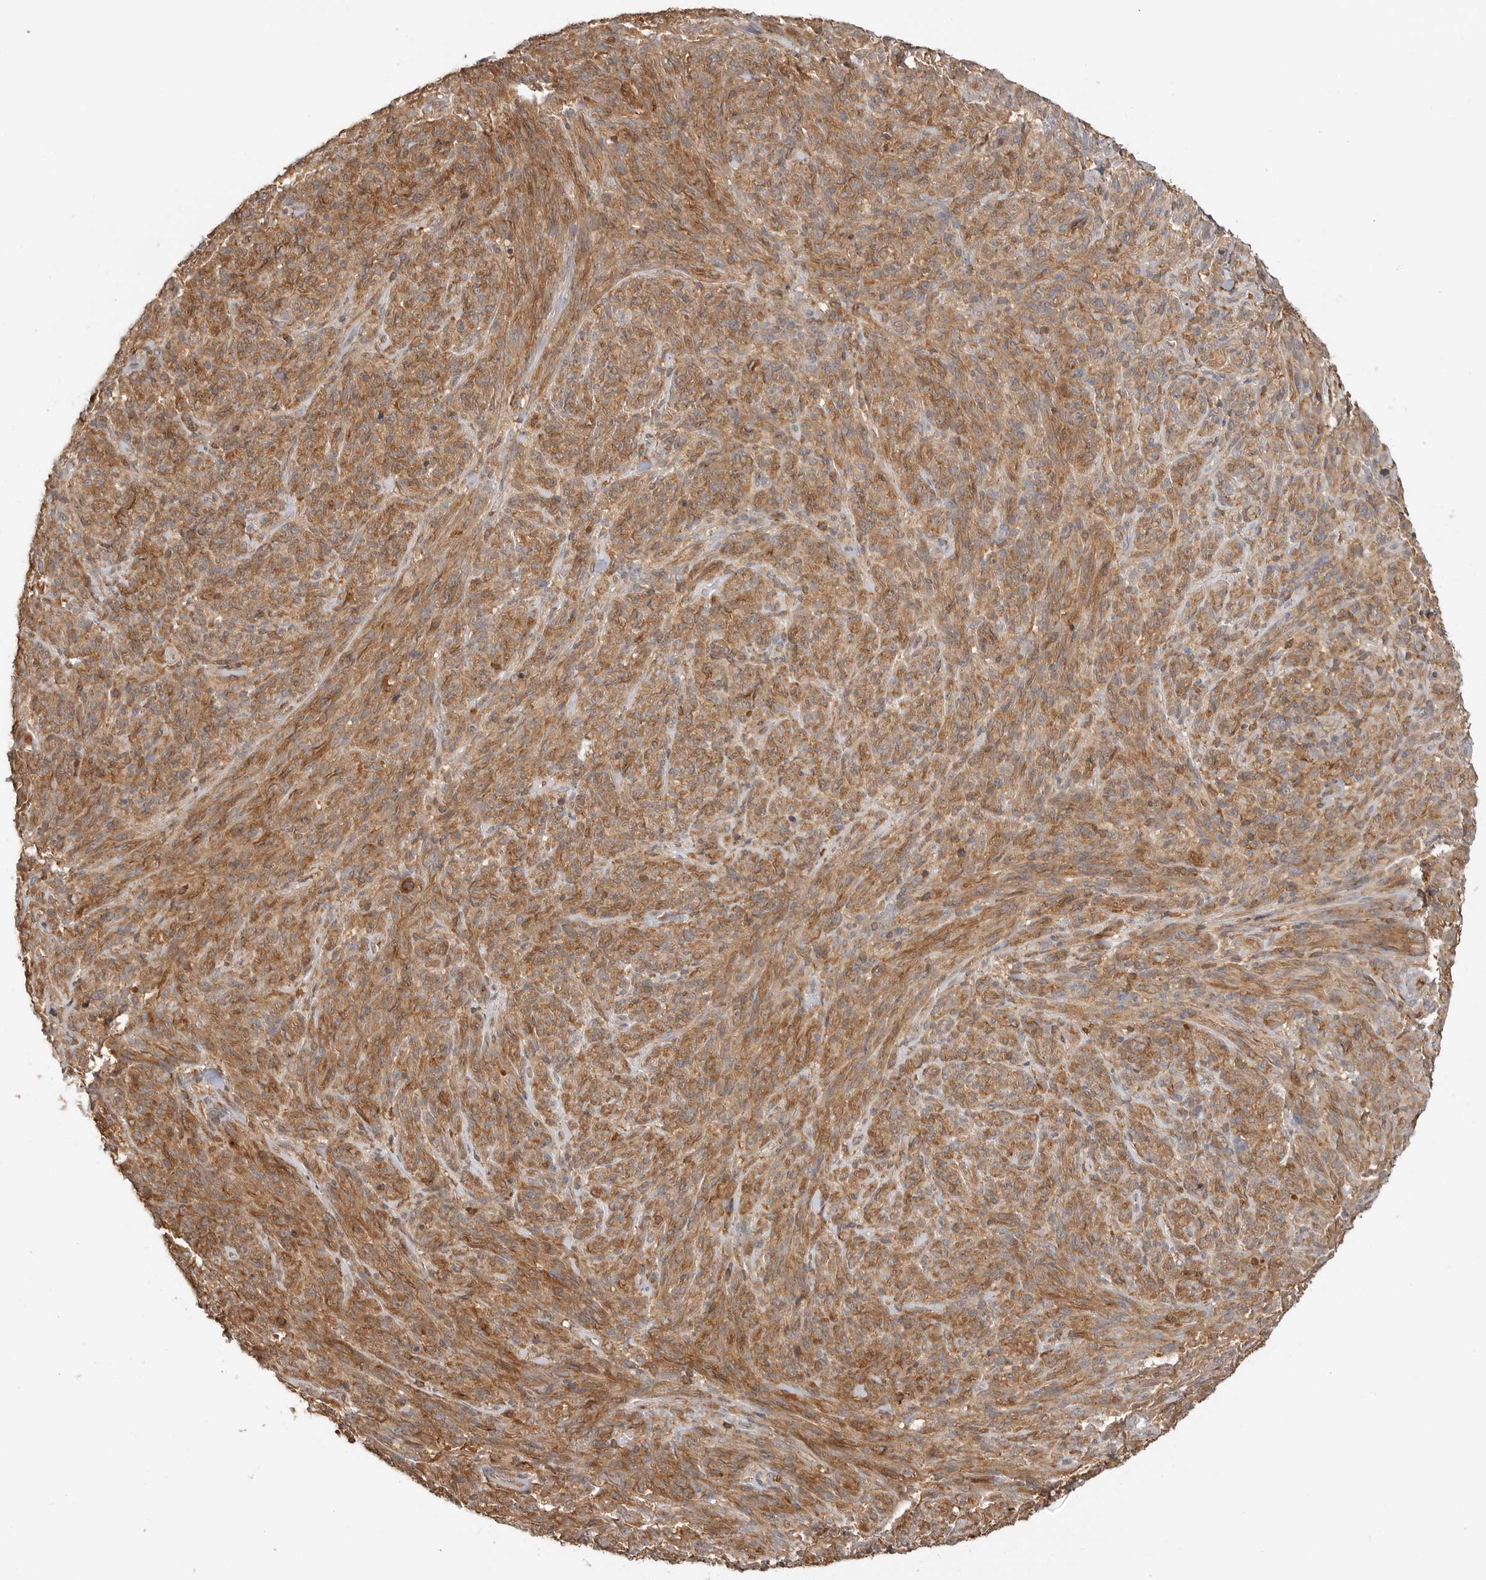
{"staining": {"intensity": "moderate", "quantity": ">75%", "location": "cytoplasmic/membranous"}, "tissue": "melanoma", "cell_type": "Tumor cells", "image_type": "cancer", "snomed": [{"axis": "morphology", "description": "Malignant melanoma, NOS"}, {"axis": "topography", "description": "Skin of head"}], "caption": "Immunohistochemistry (IHC) photomicrograph of human malignant melanoma stained for a protein (brown), which reveals medium levels of moderate cytoplasmic/membranous positivity in approximately >75% of tumor cells.", "gene": "CLDN12", "patient": {"sex": "male", "age": 96}}